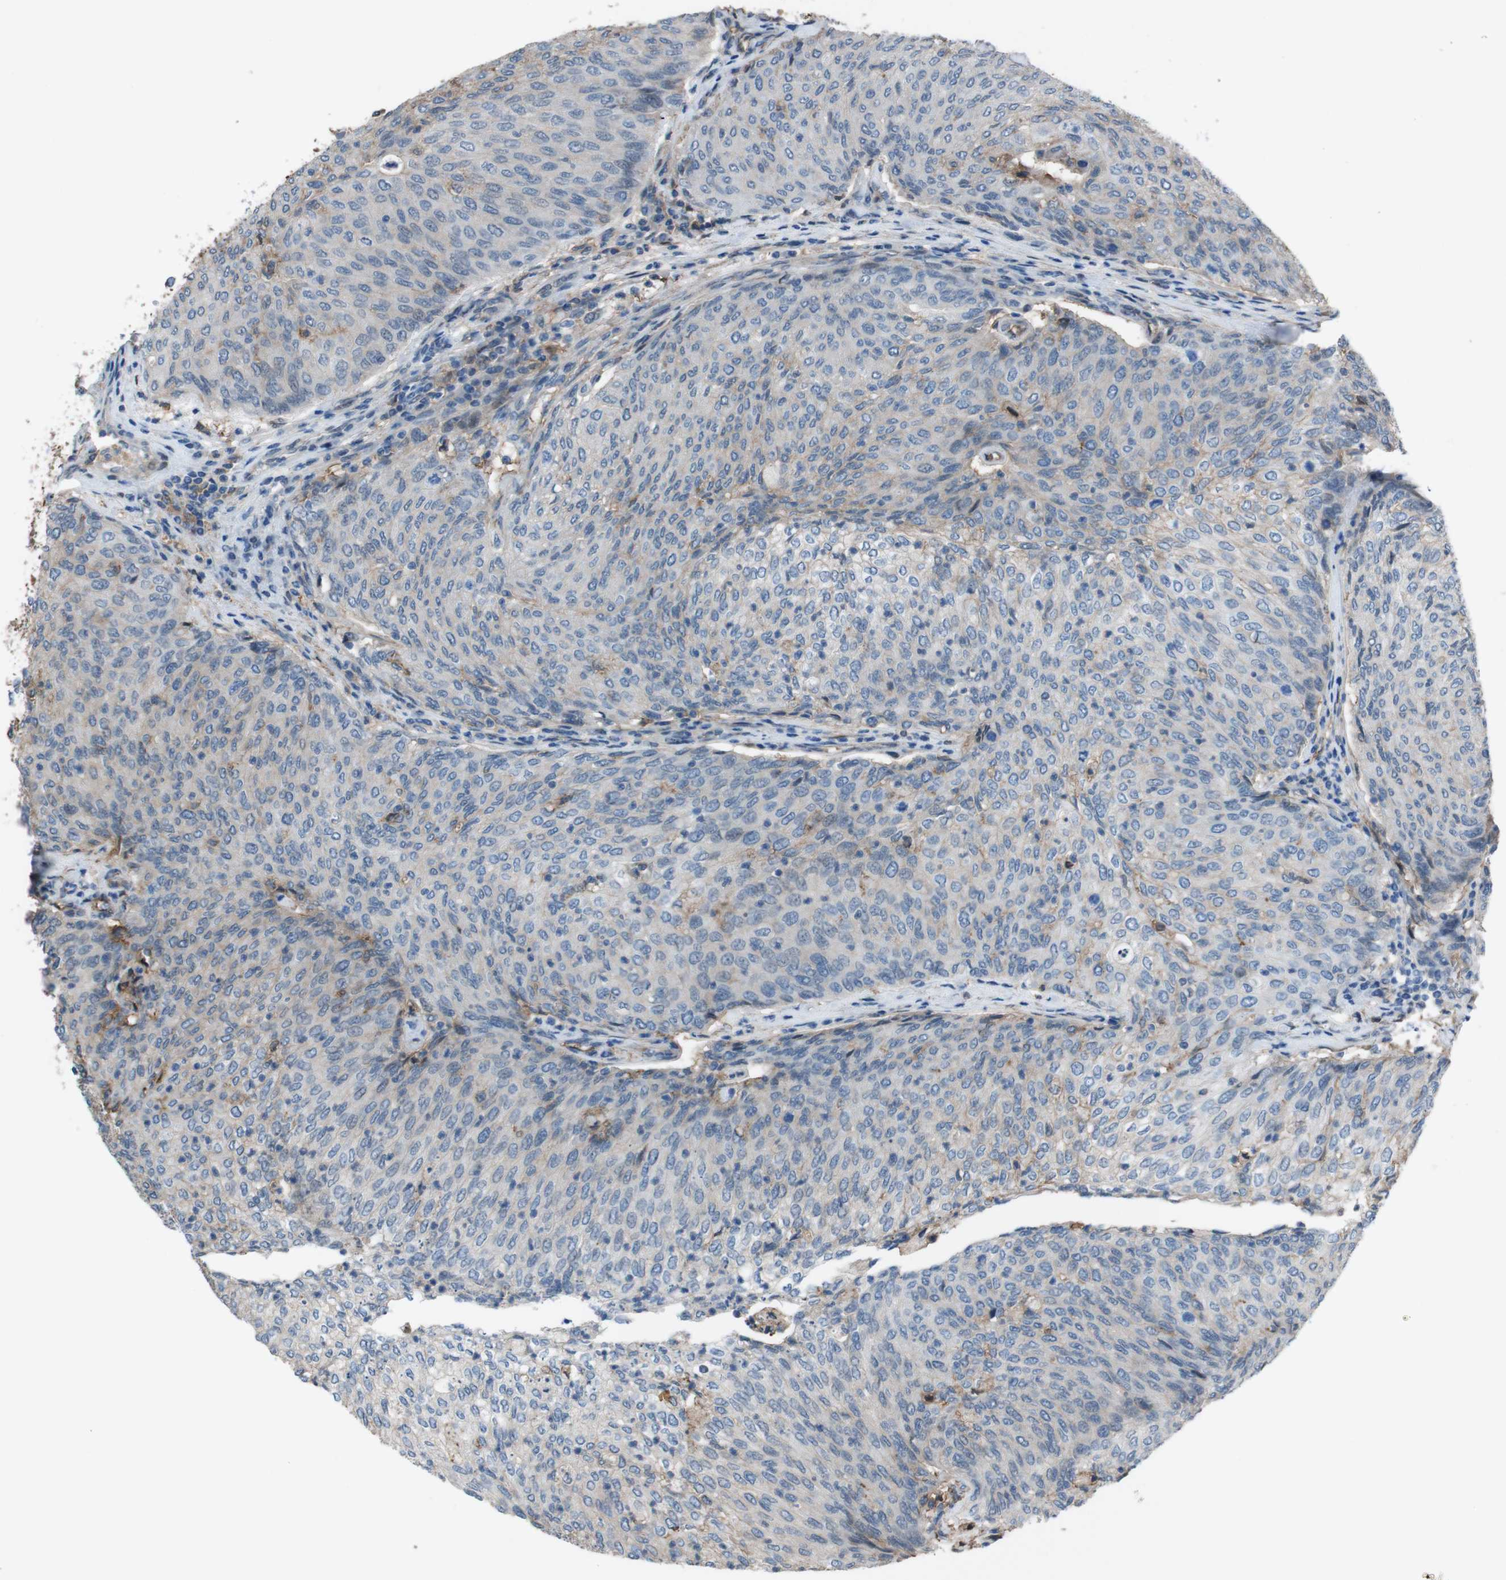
{"staining": {"intensity": "negative", "quantity": "none", "location": "none"}, "tissue": "urothelial cancer", "cell_type": "Tumor cells", "image_type": "cancer", "snomed": [{"axis": "morphology", "description": "Urothelial carcinoma, Low grade"}, {"axis": "topography", "description": "Urinary bladder"}], "caption": "A high-resolution image shows immunohistochemistry staining of urothelial cancer, which reveals no significant staining in tumor cells. (IHC, brightfield microscopy, high magnification).", "gene": "ATP2B1", "patient": {"sex": "female", "age": 79}}